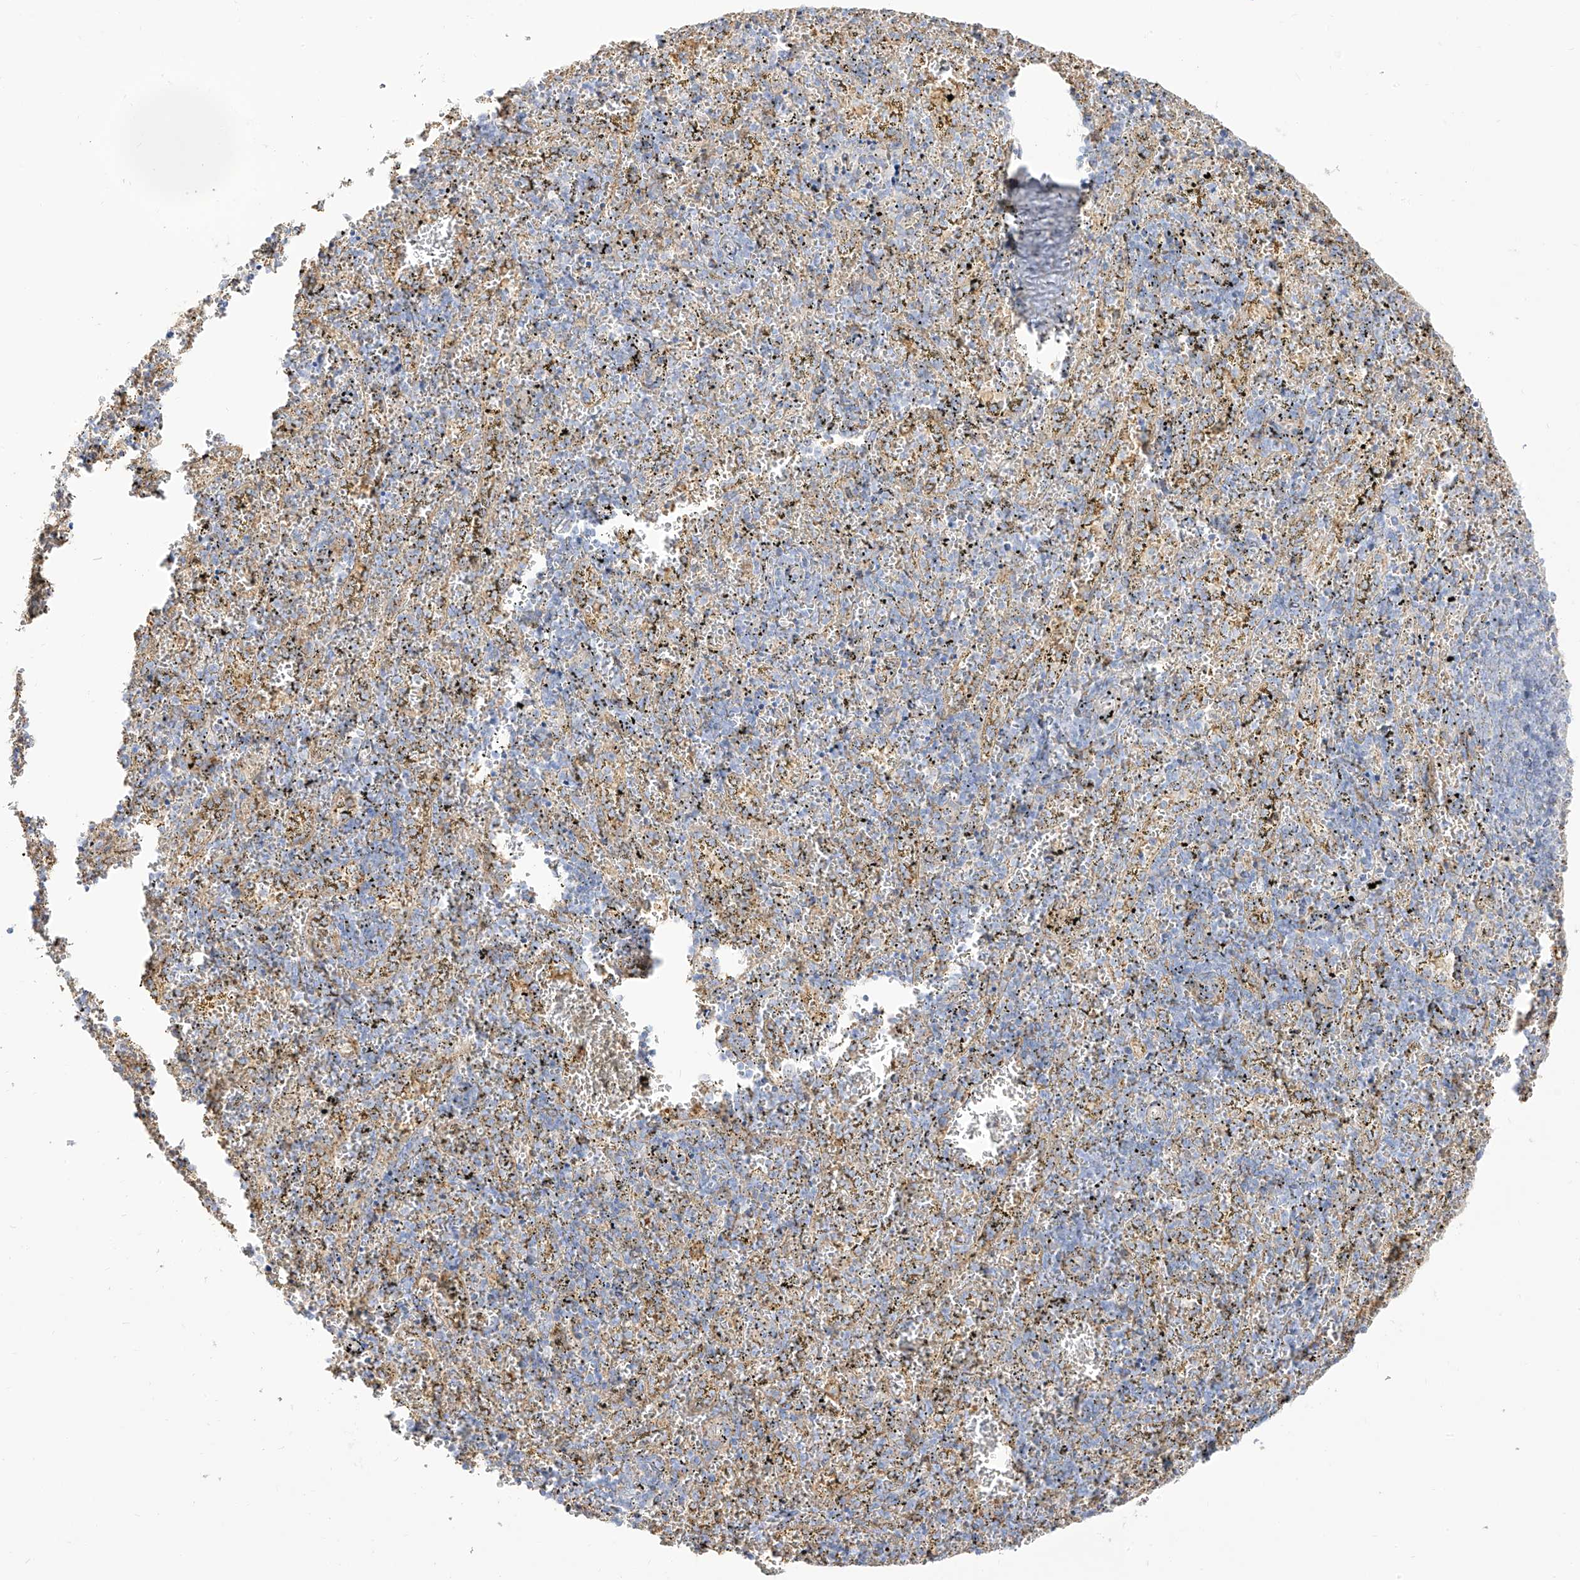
{"staining": {"intensity": "negative", "quantity": "none", "location": "none"}, "tissue": "spleen", "cell_type": "Cells in red pulp", "image_type": "normal", "snomed": [{"axis": "morphology", "description": "Normal tissue, NOS"}, {"axis": "topography", "description": "Spleen"}], "caption": "High magnification brightfield microscopy of unremarkable spleen stained with DAB (brown) and counterstained with hematoxylin (blue): cells in red pulp show no significant positivity.", "gene": "ZGRF1", "patient": {"sex": "male", "age": 11}}